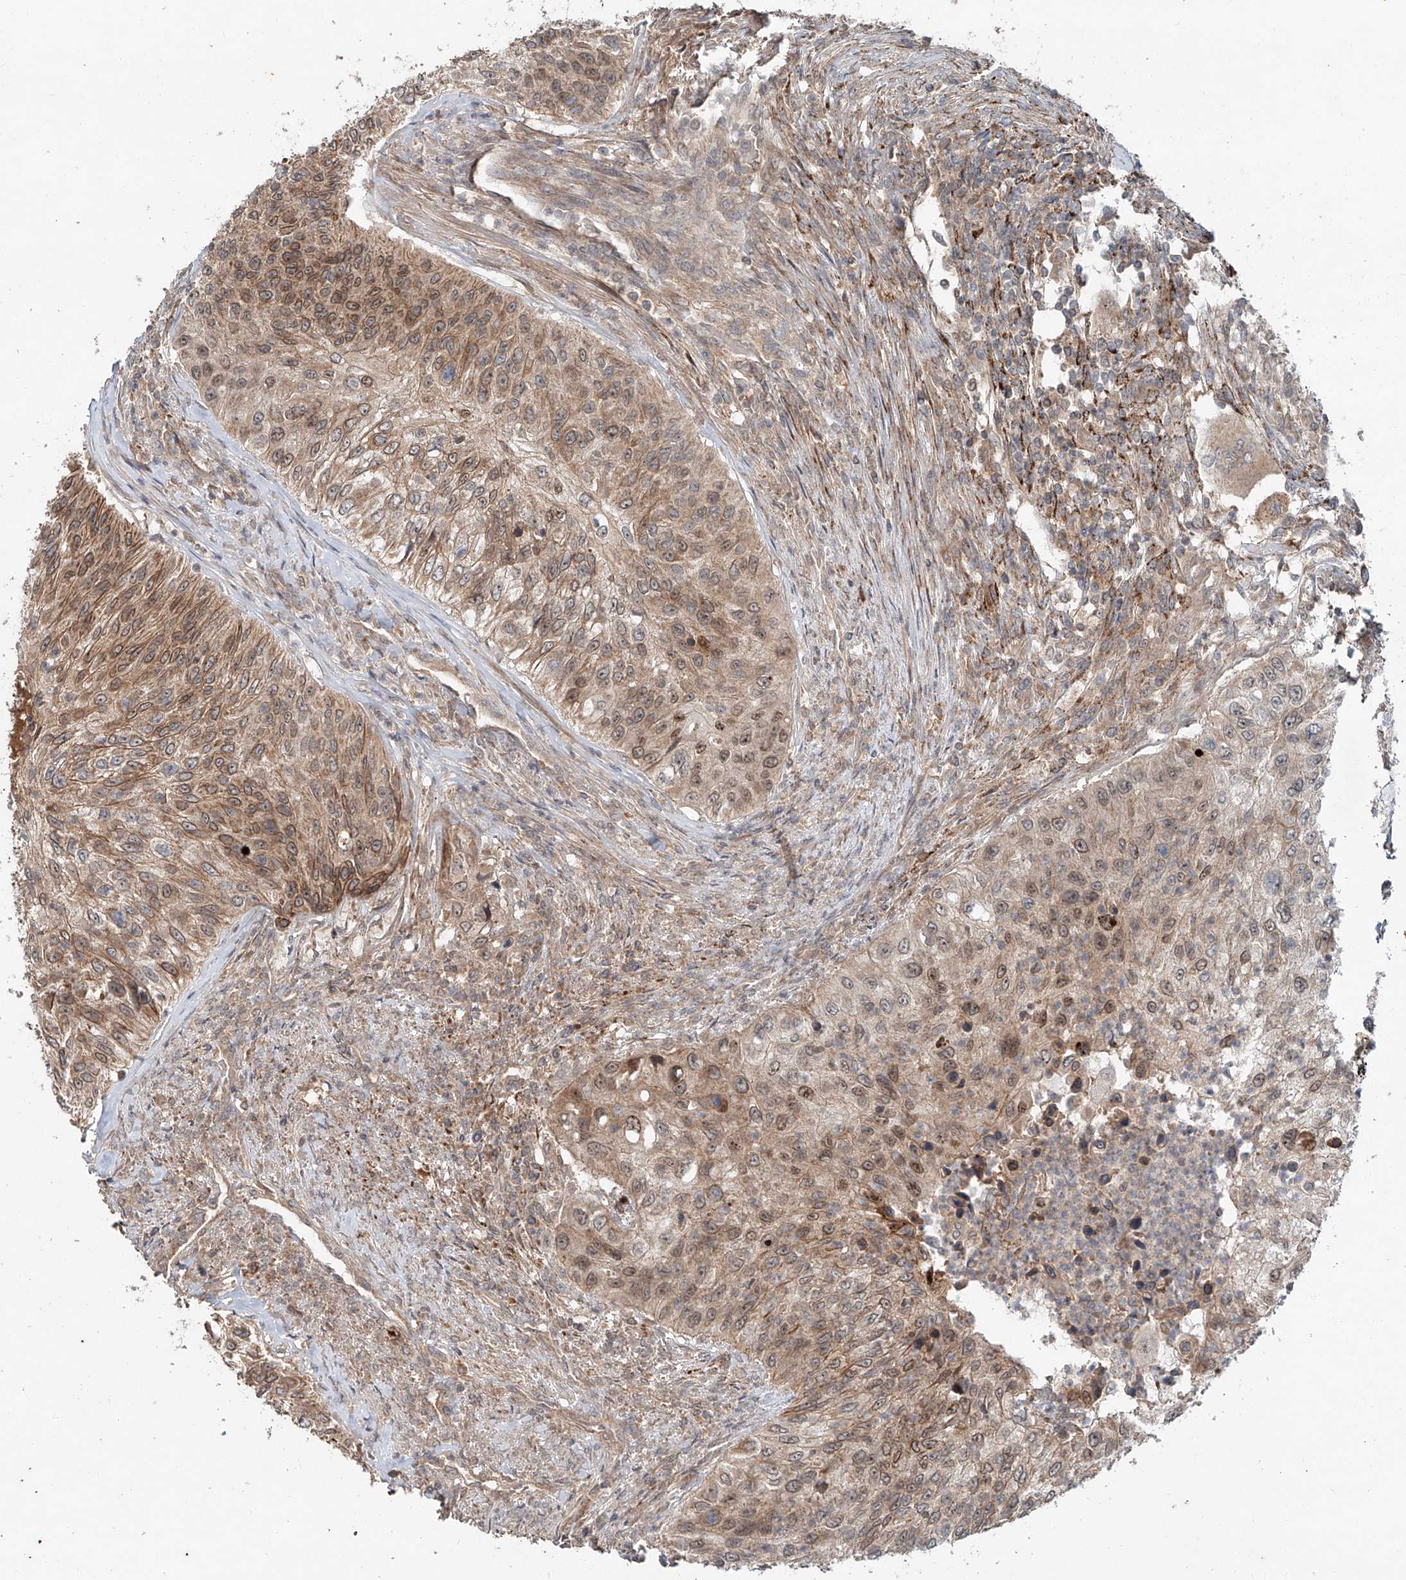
{"staining": {"intensity": "moderate", "quantity": ">75%", "location": "cytoplasmic/membranous,nuclear"}, "tissue": "urothelial cancer", "cell_type": "Tumor cells", "image_type": "cancer", "snomed": [{"axis": "morphology", "description": "Urothelial carcinoma, High grade"}, {"axis": "topography", "description": "Urinary bladder"}], "caption": "DAB immunohistochemical staining of urothelial cancer demonstrates moderate cytoplasmic/membranous and nuclear protein expression in about >75% of tumor cells. The staining was performed using DAB, with brown indicating positive protein expression. Nuclei are stained blue with hematoxylin.", "gene": "IER5", "patient": {"sex": "female", "age": 60}}